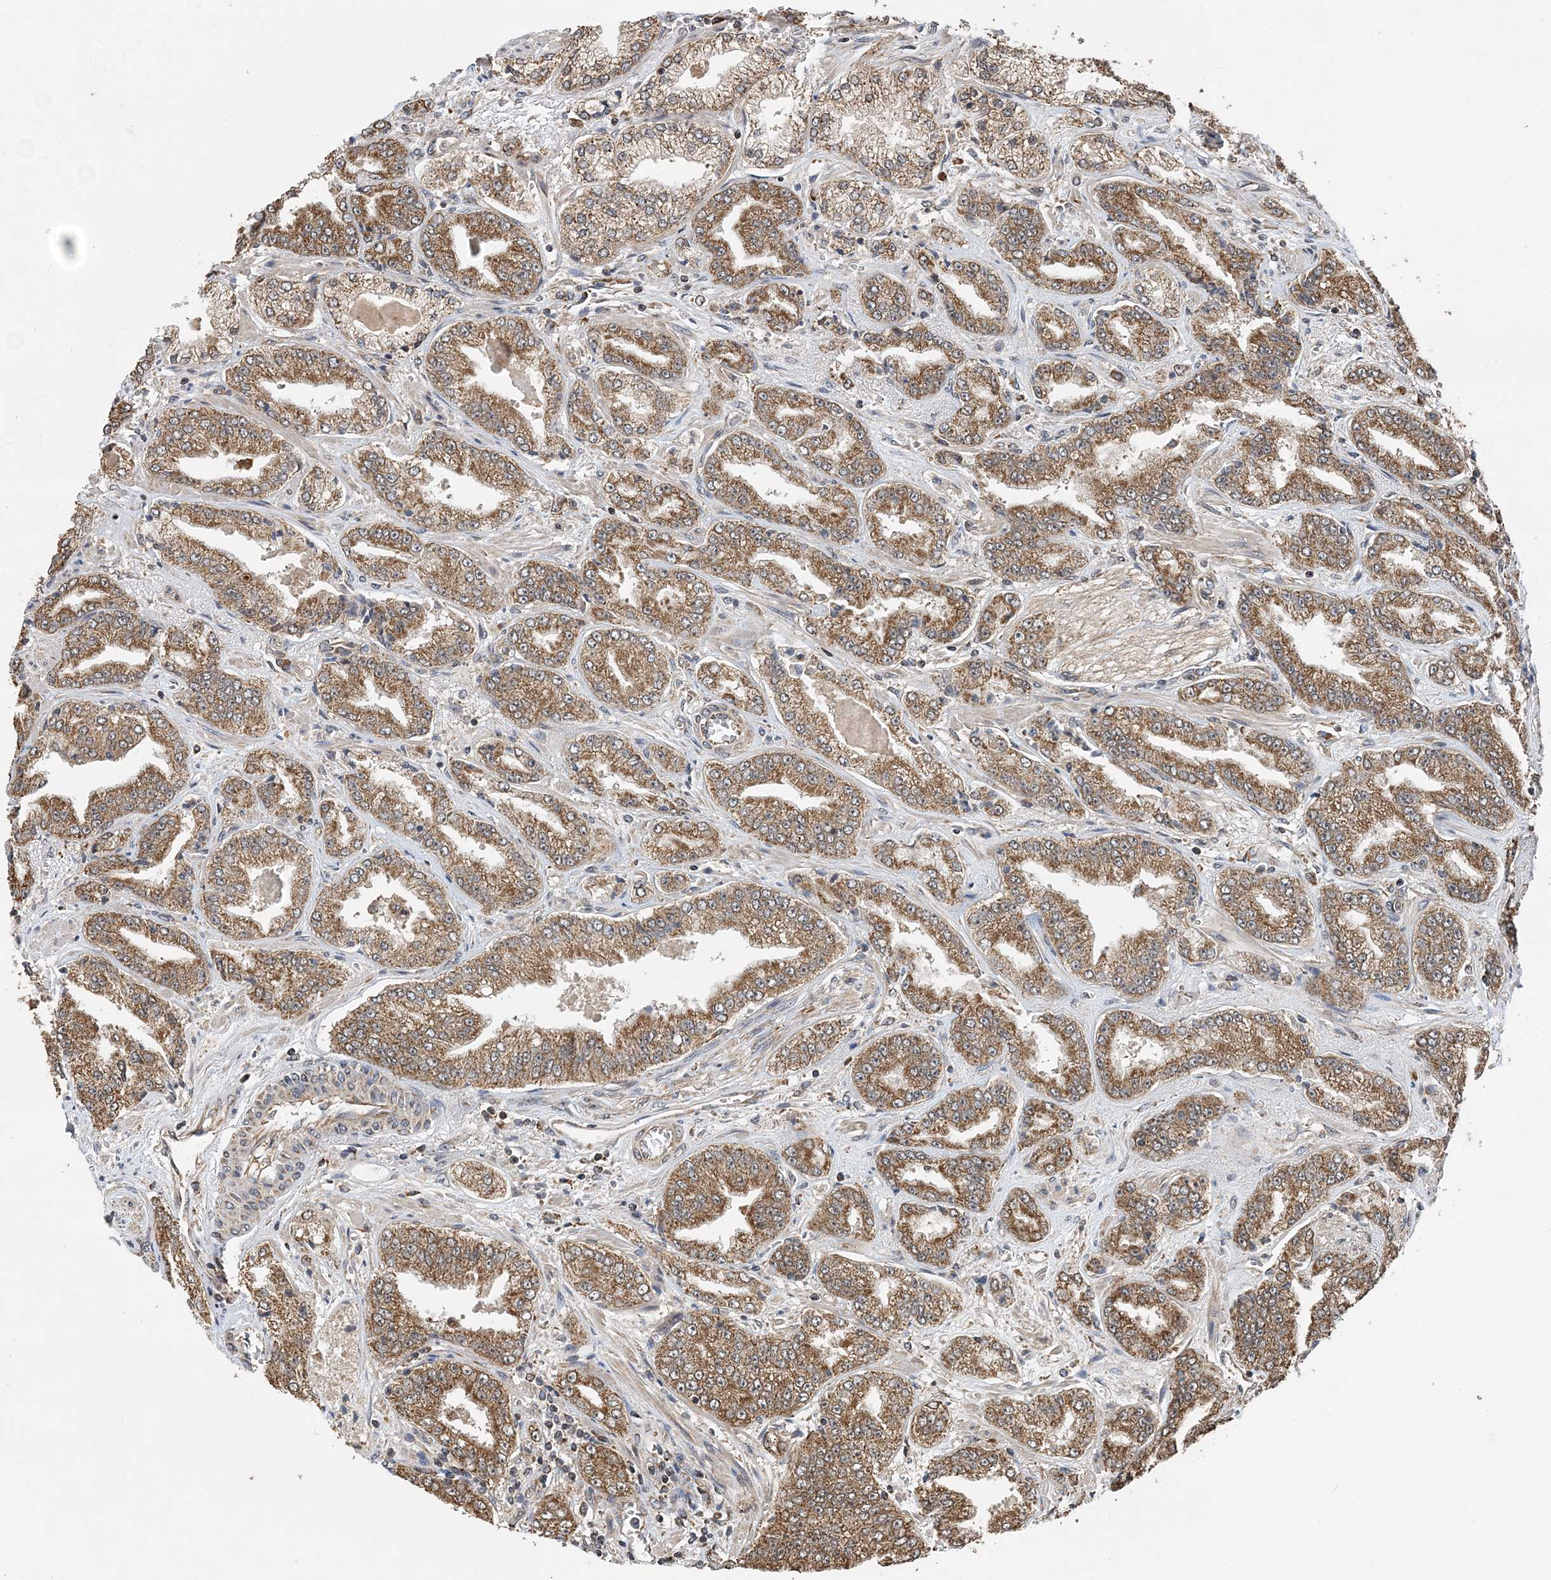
{"staining": {"intensity": "moderate", "quantity": ">75%", "location": "cytoplasmic/membranous"}, "tissue": "prostate cancer", "cell_type": "Tumor cells", "image_type": "cancer", "snomed": [{"axis": "morphology", "description": "Adenocarcinoma, High grade"}, {"axis": "topography", "description": "Prostate"}], "caption": "IHC micrograph of neoplastic tissue: prostate cancer (high-grade adenocarcinoma) stained using IHC shows medium levels of moderate protein expression localized specifically in the cytoplasmic/membranous of tumor cells, appearing as a cytoplasmic/membranous brown color.", "gene": "PCBP1", "patient": {"sex": "male", "age": 71}}